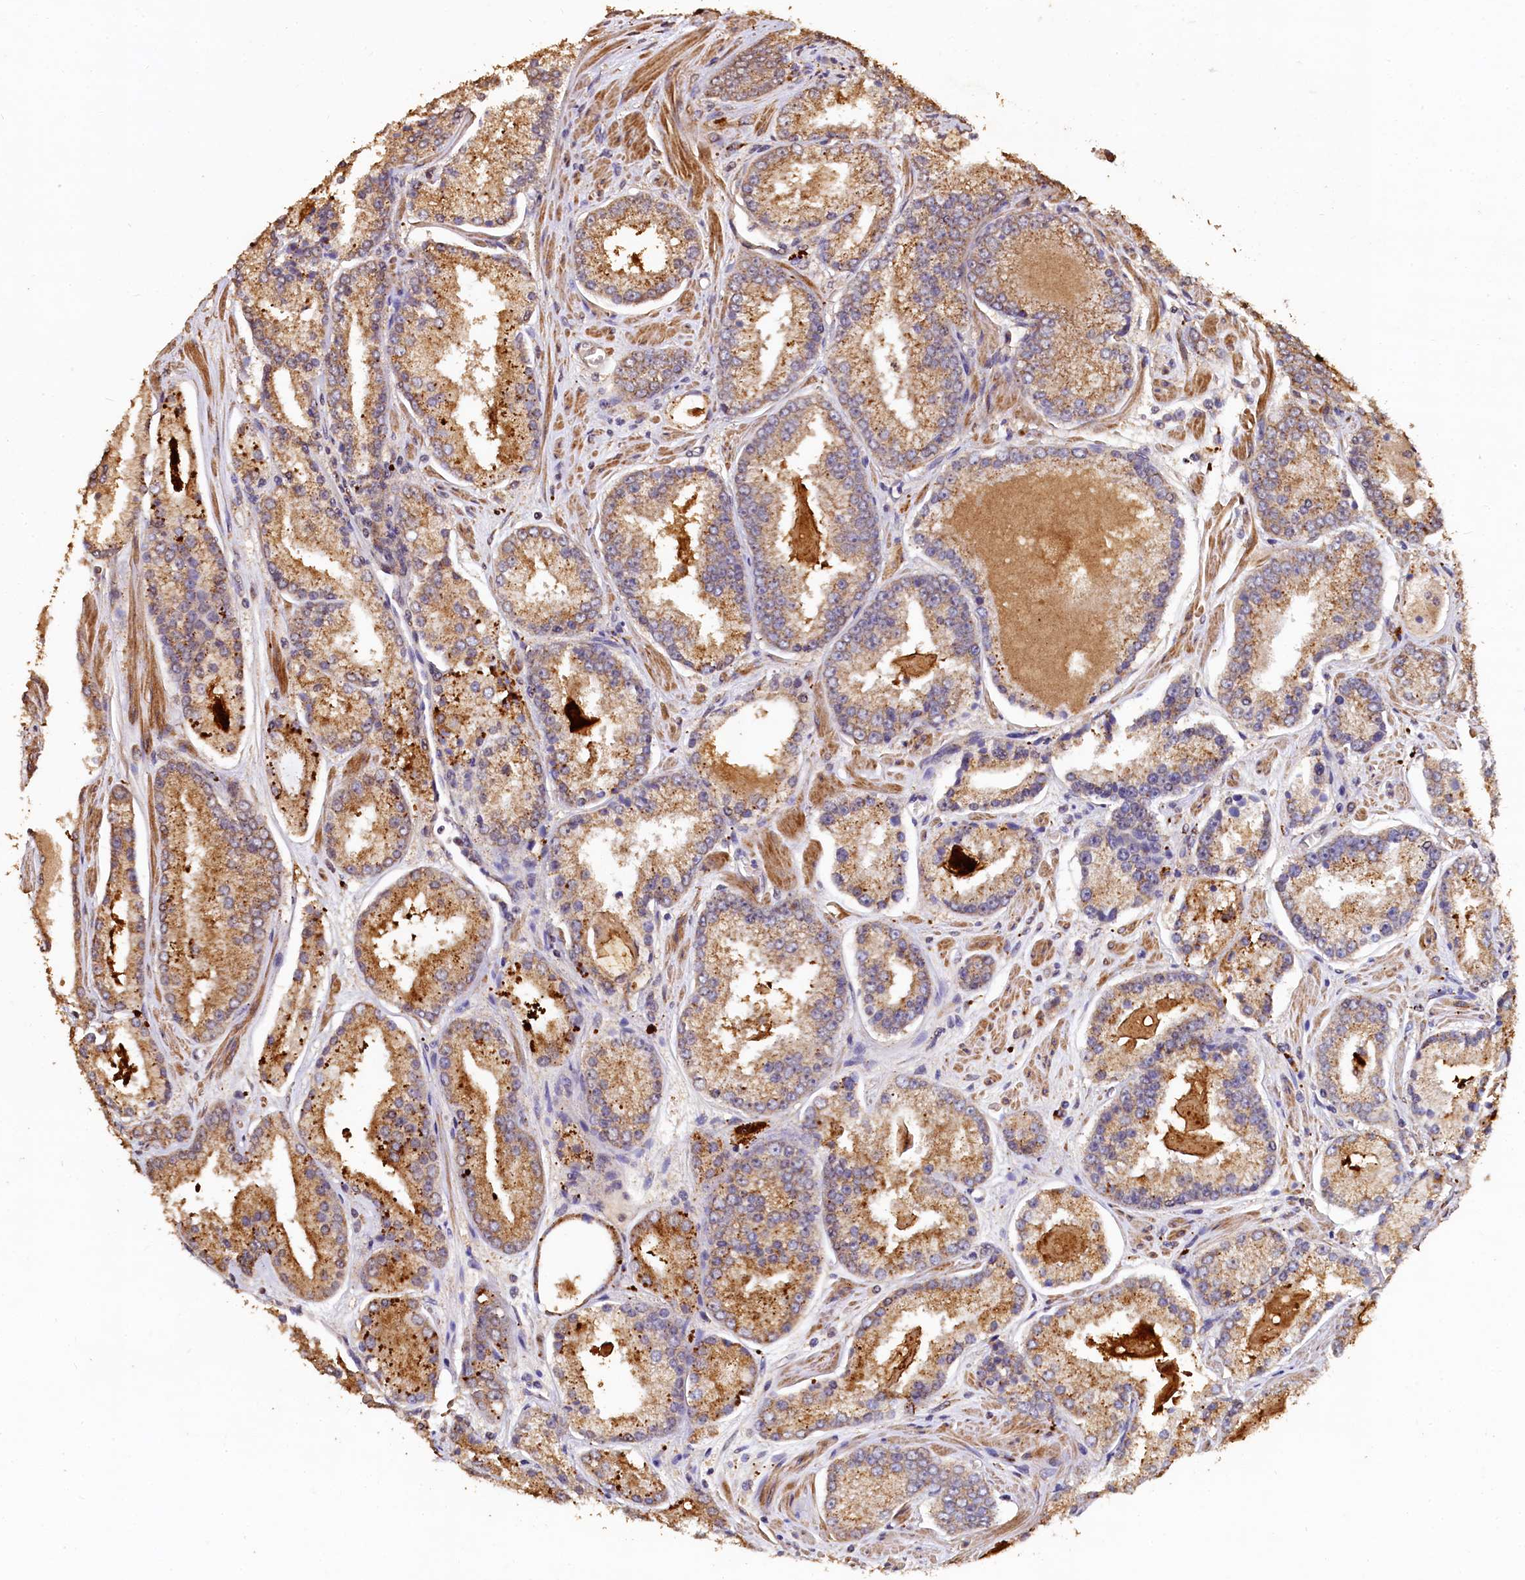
{"staining": {"intensity": "moderate", "quantity": ">75%", "location": "cytoplasmic/membranous"}, "tissue": "prostate cancer", "cell_type": "Tumor cells", "image_type": "cancer", "snomed": [{"axis": "morphology", "description": "Adenocarcinoma, Low grade"}, {"axis": "topography", "description": "Prostate"}], "caption": "Immunohistochemical staining of prostate cancer (low-grade adenocarcinoma) reveals moderate cytoplasmic/membranous protein staining in approximately >75% of tumor cells.", "gene": "LSM4", "patient": {"sex": "male", "age": 54}}